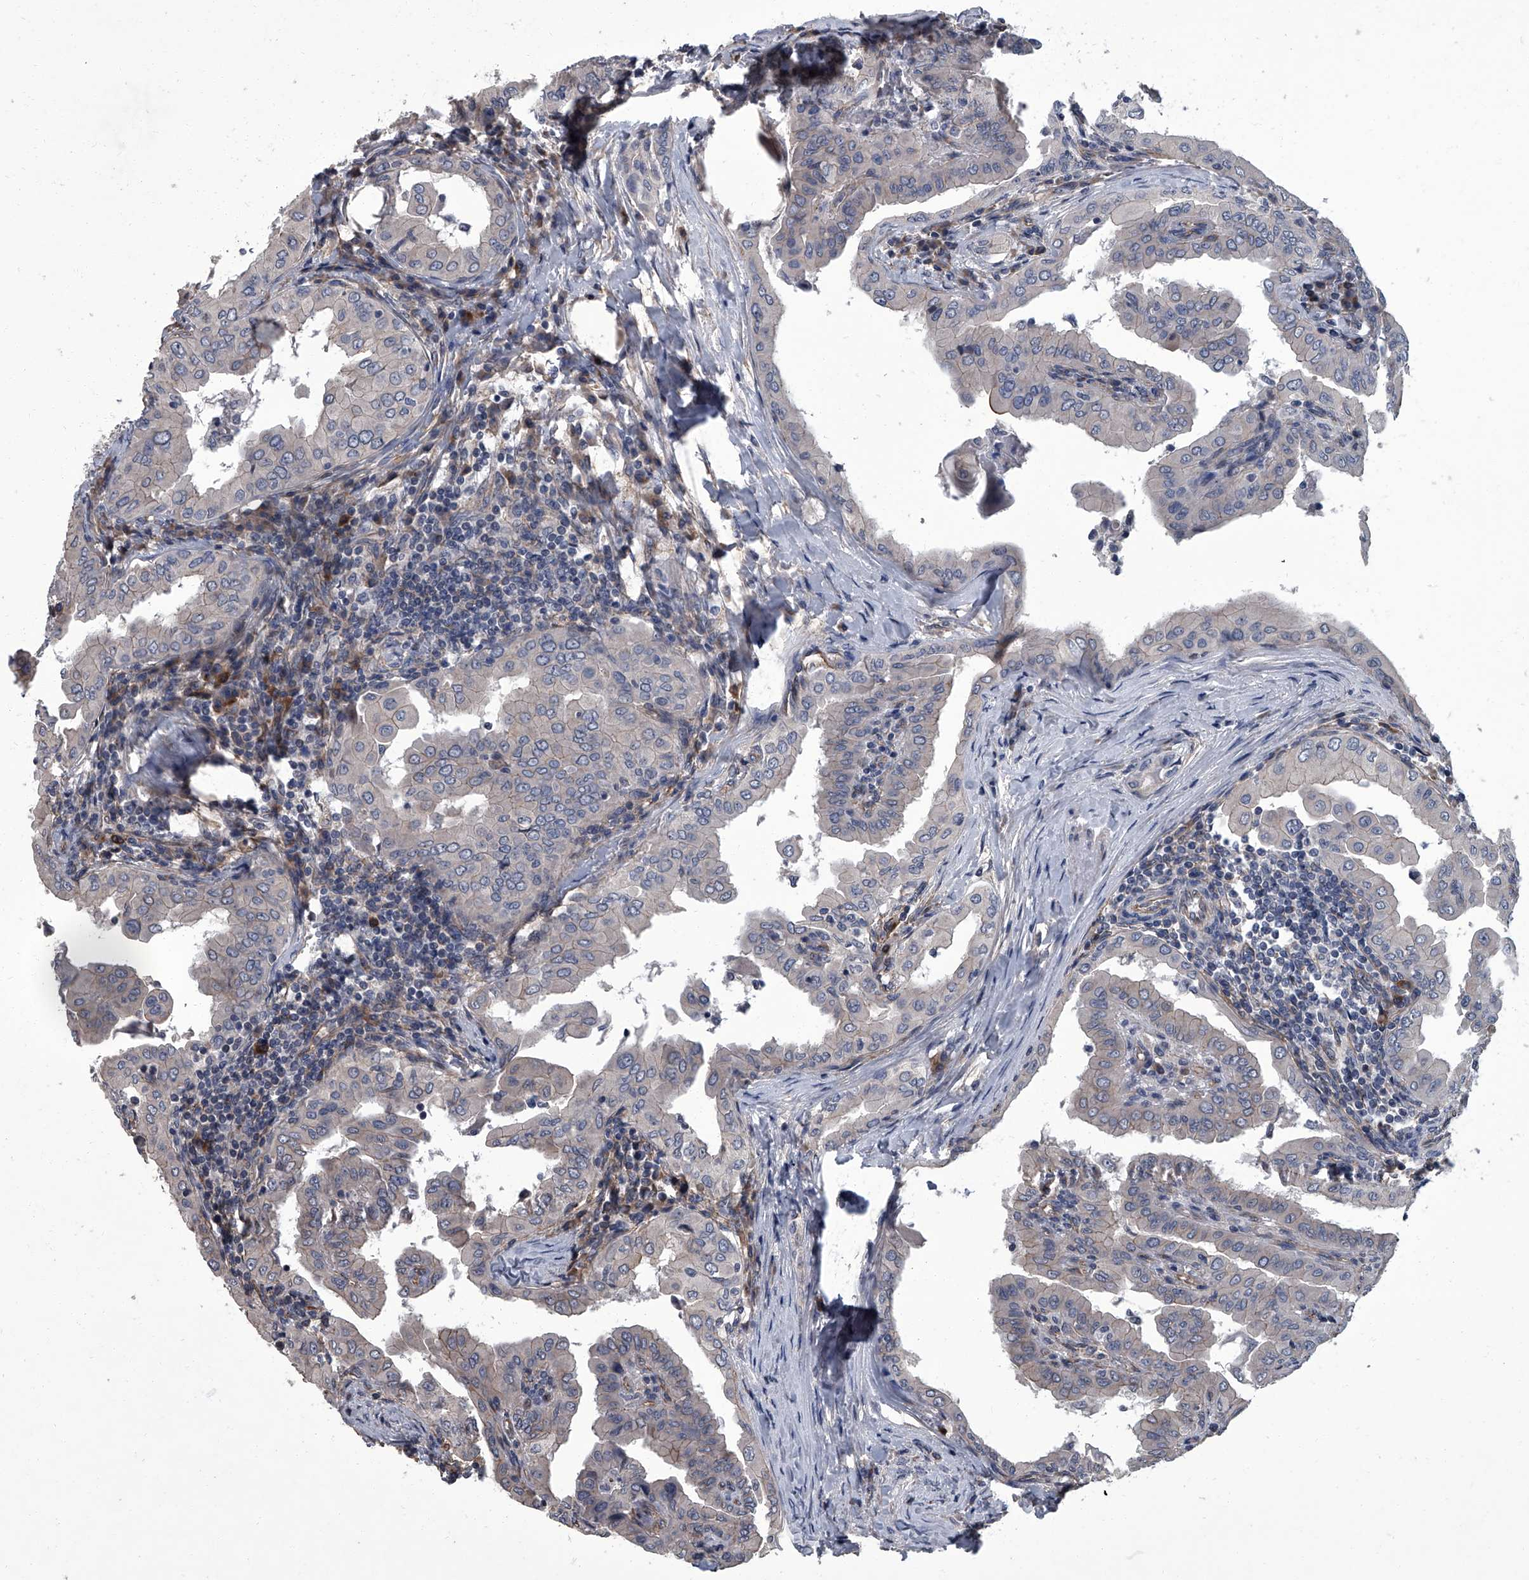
{"staining": {"intensity": "weak", "quantity": "<25%", "location": "cytoplasmic/membranous"}, "tissue": "thyroid cancer", "cell_type": "Tumor cells", "image_type": "cancer", "snomed": [{"axis": "morphology", "description": "Papillary adenocarcinoma, NOS"}, {"axis": "topography", "description": "Thyroid gland"}], "caption": "Immunohistochemistry image of neoplastic tissue: human thyroid cancer stained with DAB (3,3'-diaminobenzidine) shows no significant protein staining in tumor cells.", "gene": "SIRT4", "patient": {"sex": "male", "age": 33}}